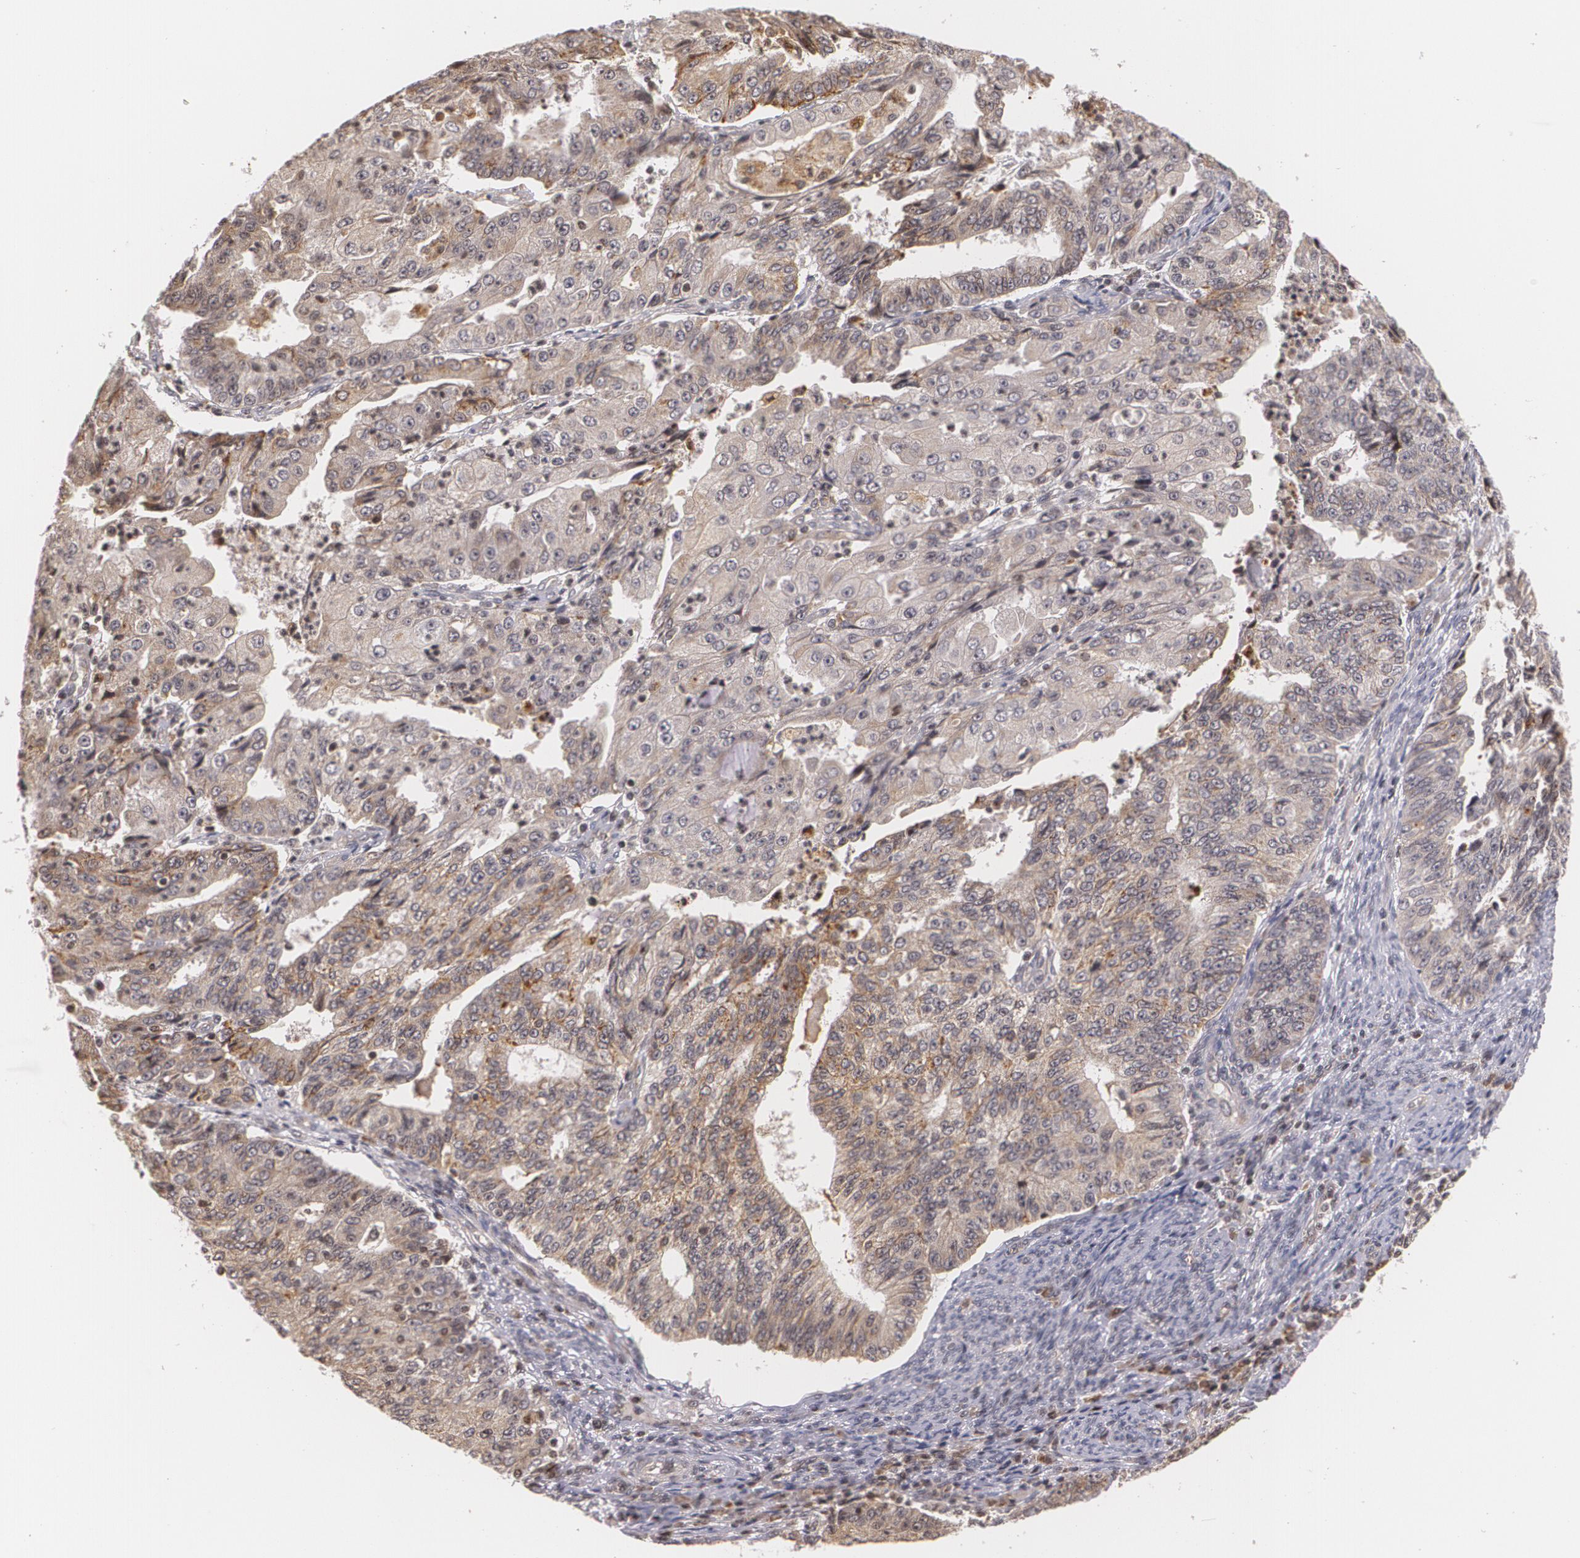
{"staining": {"intensity": "moderate", "quantity": "<25%", "location": "cytoplasmic/membranous"}, "tissue": "endometrial cancer", "cell_type": "Tumor cells", "image_type": "cancer", "snomed": [{"axis": "morphology", "description": "Adenocarcinoma, NOS"}, {"axis": "topography", "description": "Endometrium"}], "caption": "Immunohistochemical staining of human endometrial cancer (adenocarcinoma) demonstrates low levels of moderate cytoplasmic/membranous expression in approximately <25% of tumor cells.", "gene": "VAV3", "patient": {"sex": "female", "age": 56}}